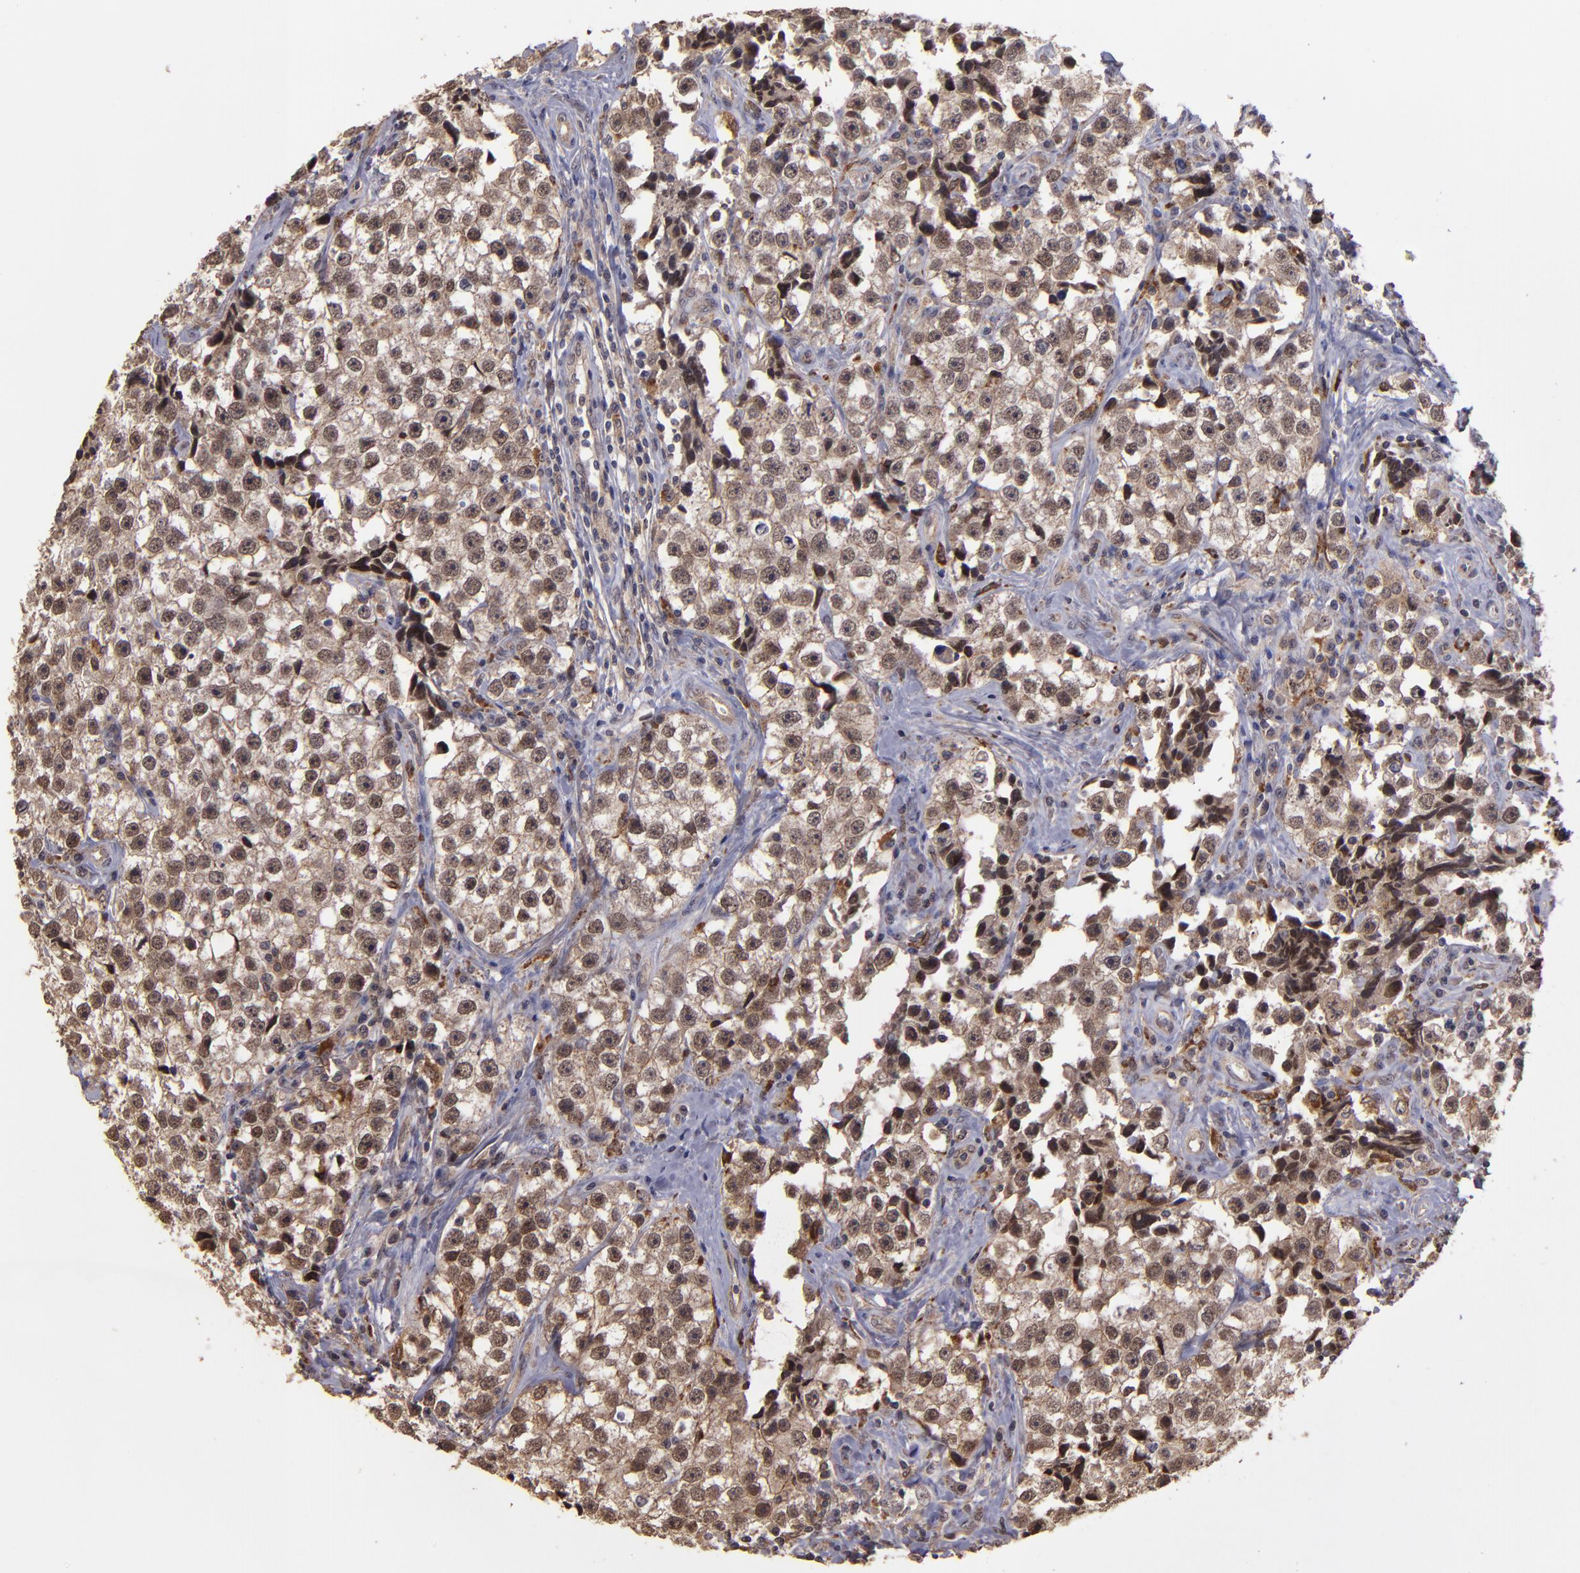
{"staining": {"intensity": "moderate", "quantity": ">75%", "location": "cytoplasmic/membranous,nuclear"}, "tissue": "testis cancer", "cell_type": "Tumor cells", "image_type": "cancer", "snomed": [{"axis": "morphology", "description": "Seminoma, NOS"}, {"axis": "topography", "description": "Testis"}], "caption": "This micrograph displays IHC staining of seminoma (testis), with medium moderate cytoplasmic/membranous and nuclear positivity in about >75% of tumor cells.", "gene": "SIPA1L1", "patient": {"sex": "male", "age": 32}}